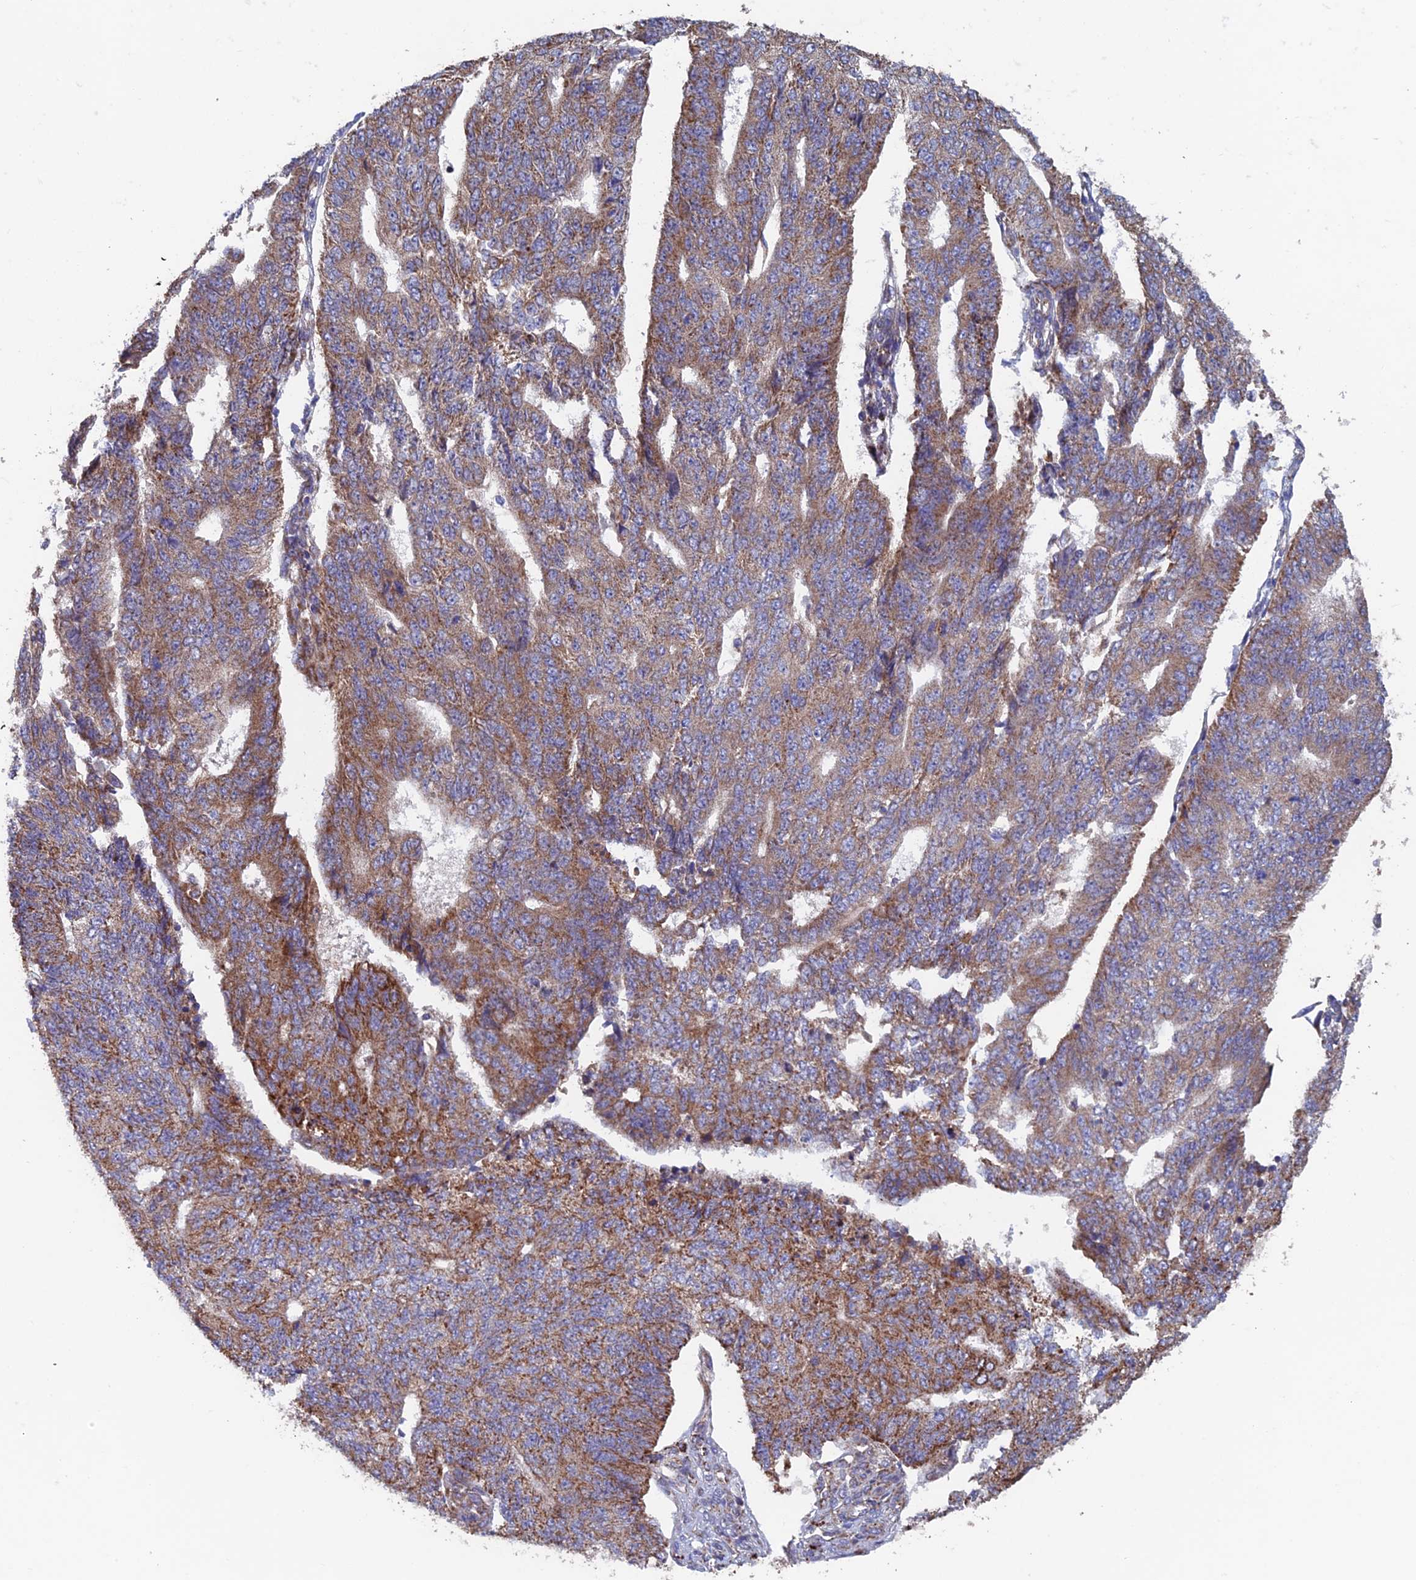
{"staining": {"intensity": "moderate", "quantity": ">75%", "location": "cytoplasmic/membranous"}, "tissue": "endometrial cancer", "cell_type": "Tumor cells", "image_type": "cancer", "snomed": [{"axis": "morphology", "description": "Adenocarcinoma, NOS"}, {"axis": "topography", "description": "Endometrium"}], "caption": "Immunohistochemical staining of human adenocarcinoma (endometrial) reveals medium levels of moderate cytoplasmic/membranous staining in approximately >75% of tumor cells. (IHC, brightfield microscopy, high magnification).", "gene": "MRPL1", "patient": {"sex": "female", "age": 32}}